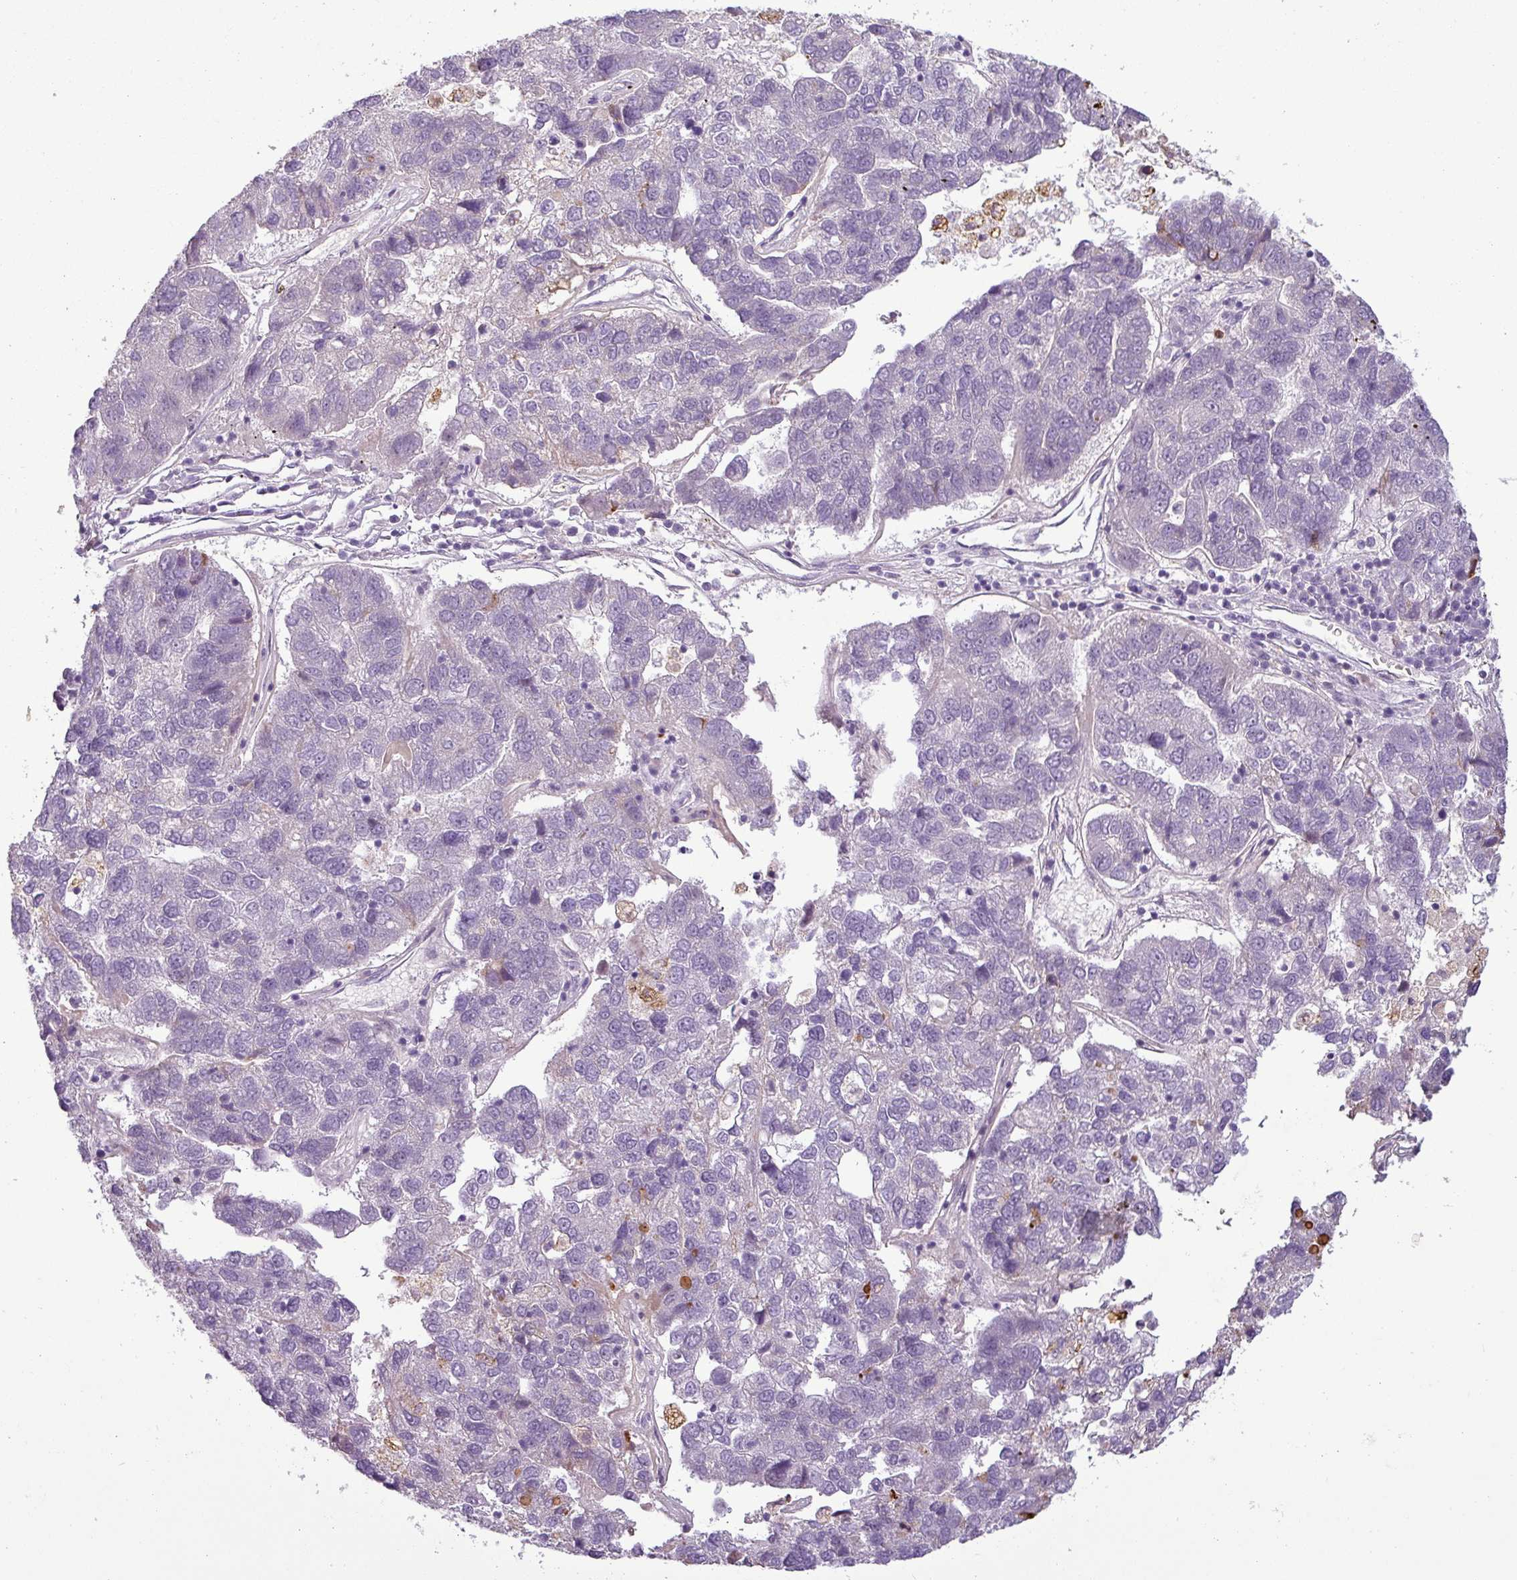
{"staining": {"intensity": "negative", "quantity": "none", "location": "none"}, "tissue": "pancreatic cancer", "cell_type": "Tumor cells", "image_type": "cancer", "snomed": [{"axis": "morphology", "description": "Adenocarcinoma, NOS"}, {"axis": "topography", "description": "Pancreas"}], "caption": "Human pancreatic cancer stained for a protein using immunohistochemistry (IHC) exhibits no expression in tumor cells.", "gene": "APOC1", "patient": {"sex": "female", "age": 61}}